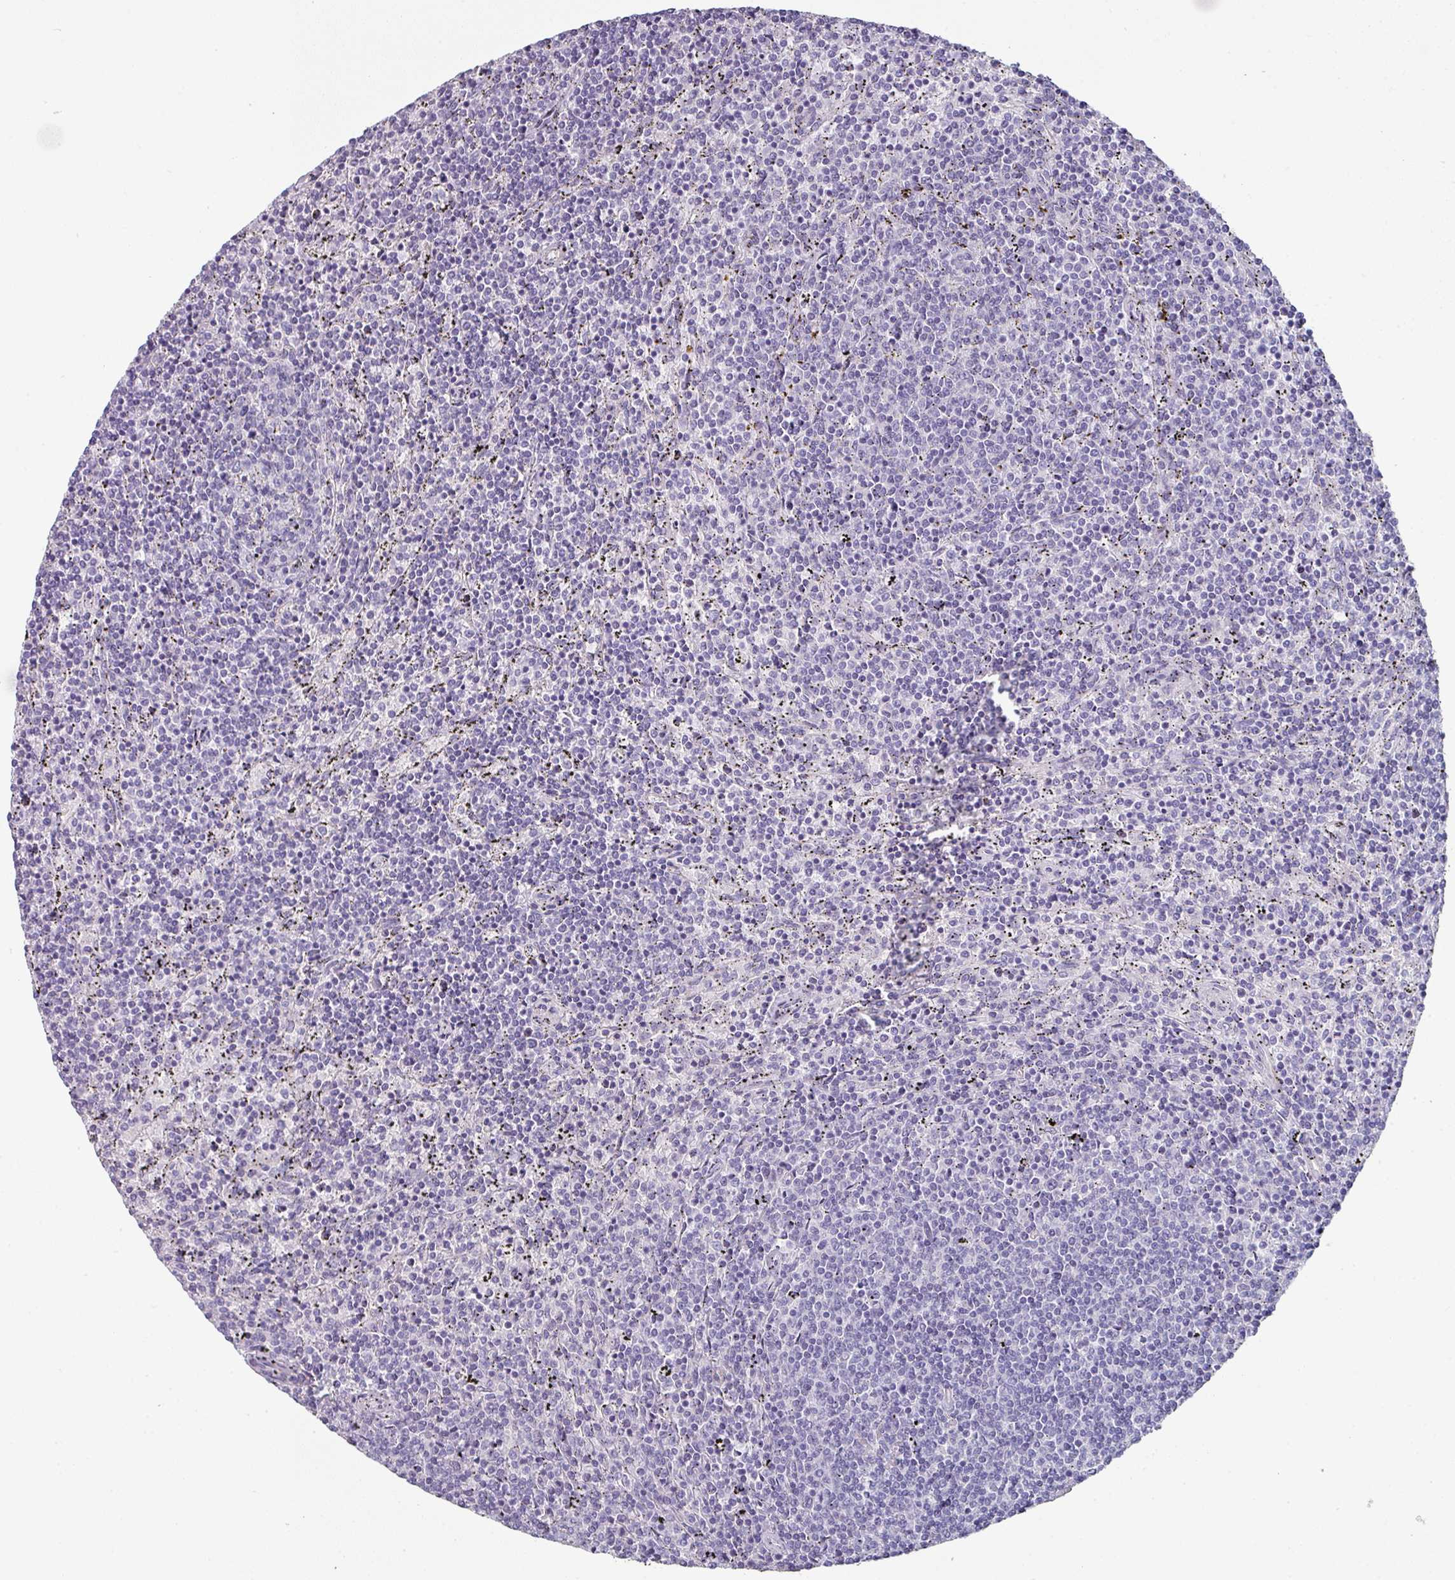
{"staining": {"intensity": "negative", "quantity": "none", "location": "none"}, "tissue": "lymphoma", "cell_type": "Tumor cells", "image_type": "cancer", "snomed": [{"axis": "morphology", "description": "Malignant lymphoma, non-Hodgkin's type, Low grade"}, {"axis": "topography", "description": "Spleen"}], "caption": "This is an IHC photomicrograph of lymphoma. There is no staining in tumor cells.", "gene": "SLC17A7", "patient": {"sex": "female", "age": 50}}